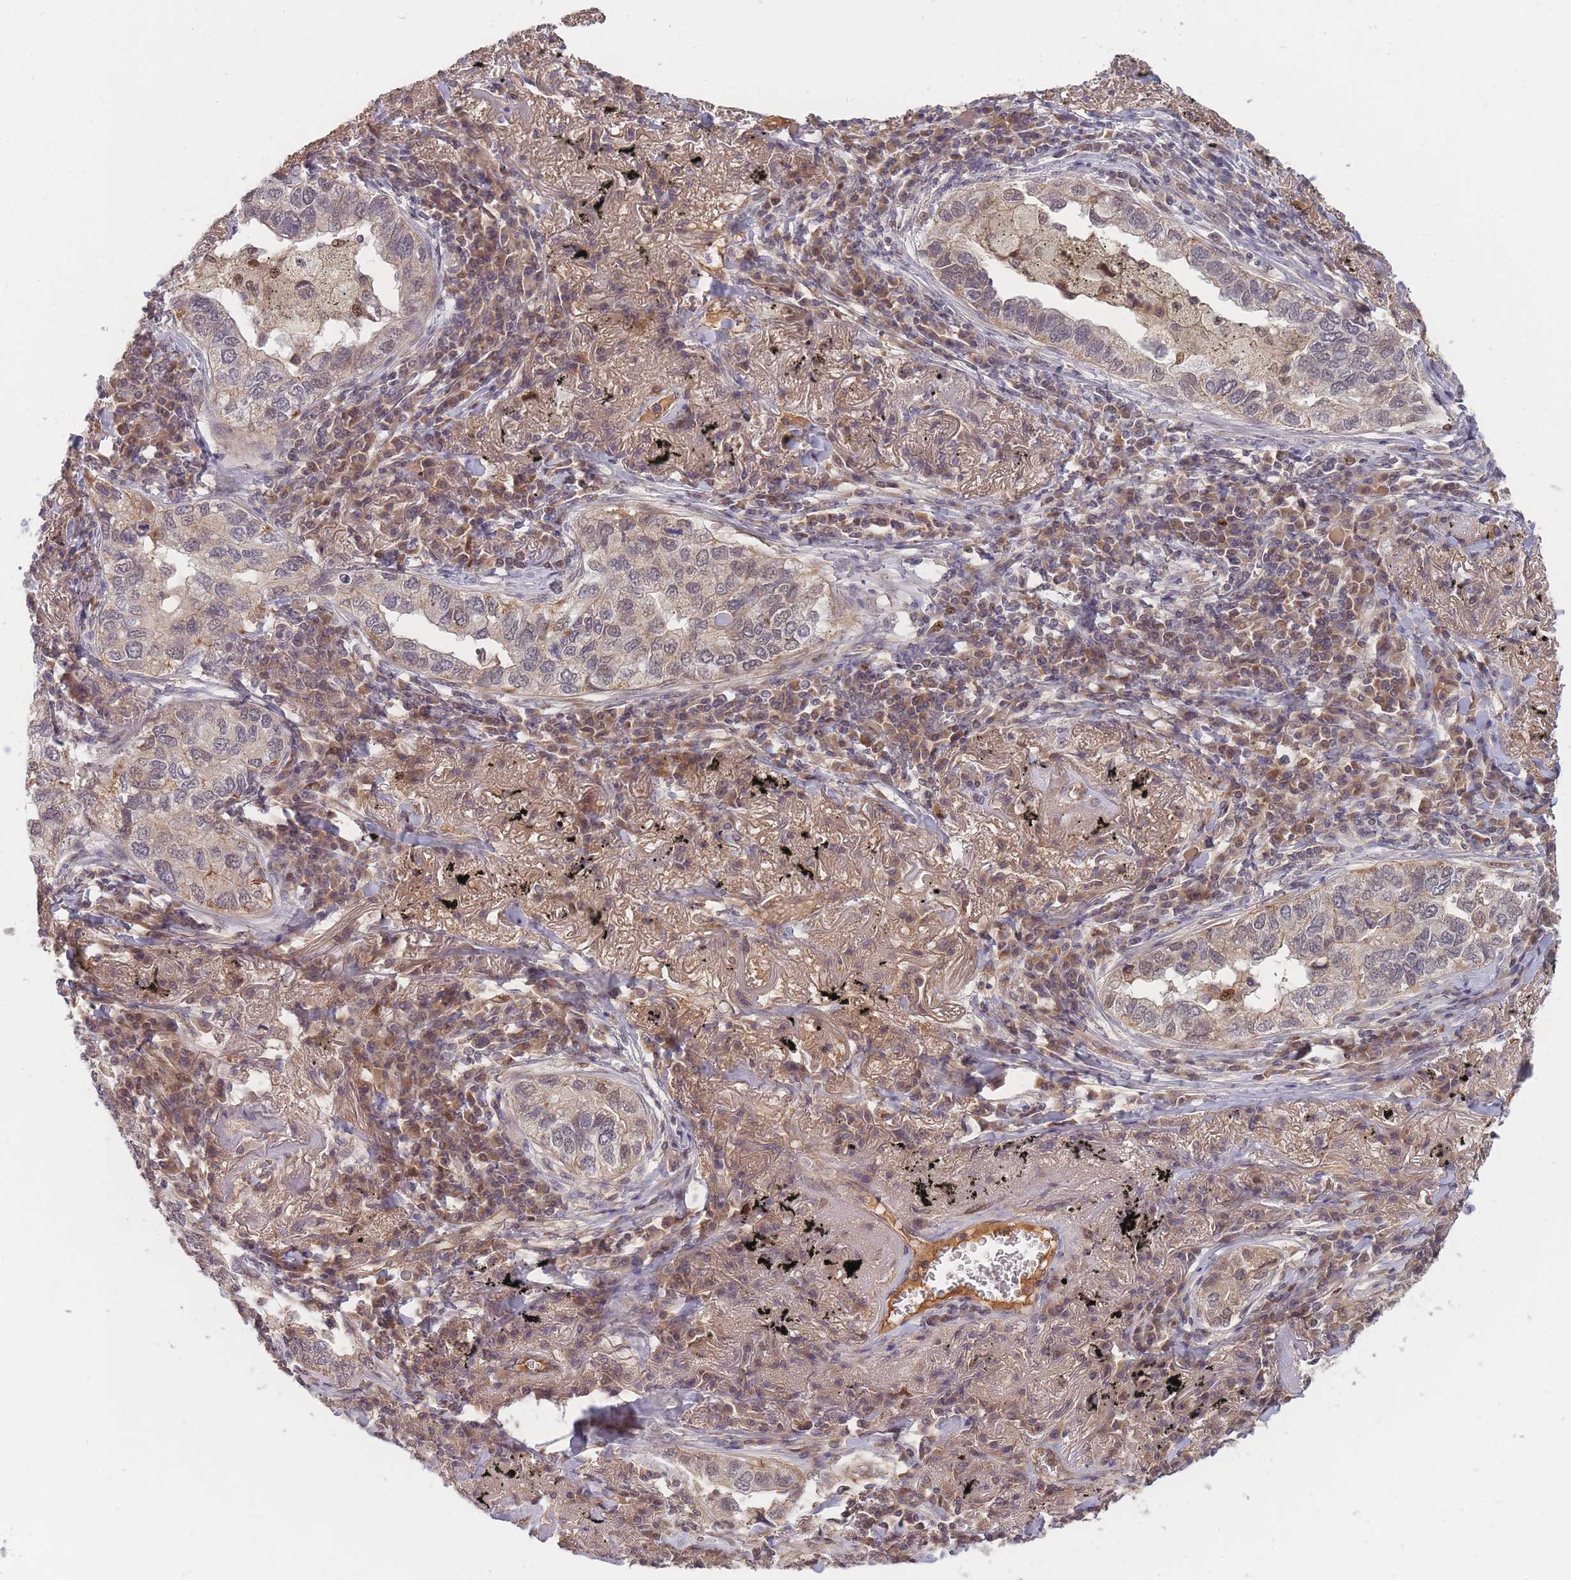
{"staining": {"intensity": "weak", "quantity": "25%-75%", "location": "cytoplasmic/membranous,nuclear"}, "tissue": "lung cancer", "cell_type": "Tumor cells", "image_type": "cancer", "snomed": [{"axis": "morphology", "description": "Adenocarcinoma, NOS"}, {"axis": "topography", "description": "Lung"}], "caption": "This image exhibits immunohistochemistry (IHC) staining of lung adenocarcinoma, with low weak cytoplasmic/membranous and nuclear expression in about 25%-75% of tumor cells.", "gene": "FAM153A", "patient": {"sex": "male", "age": 65}}